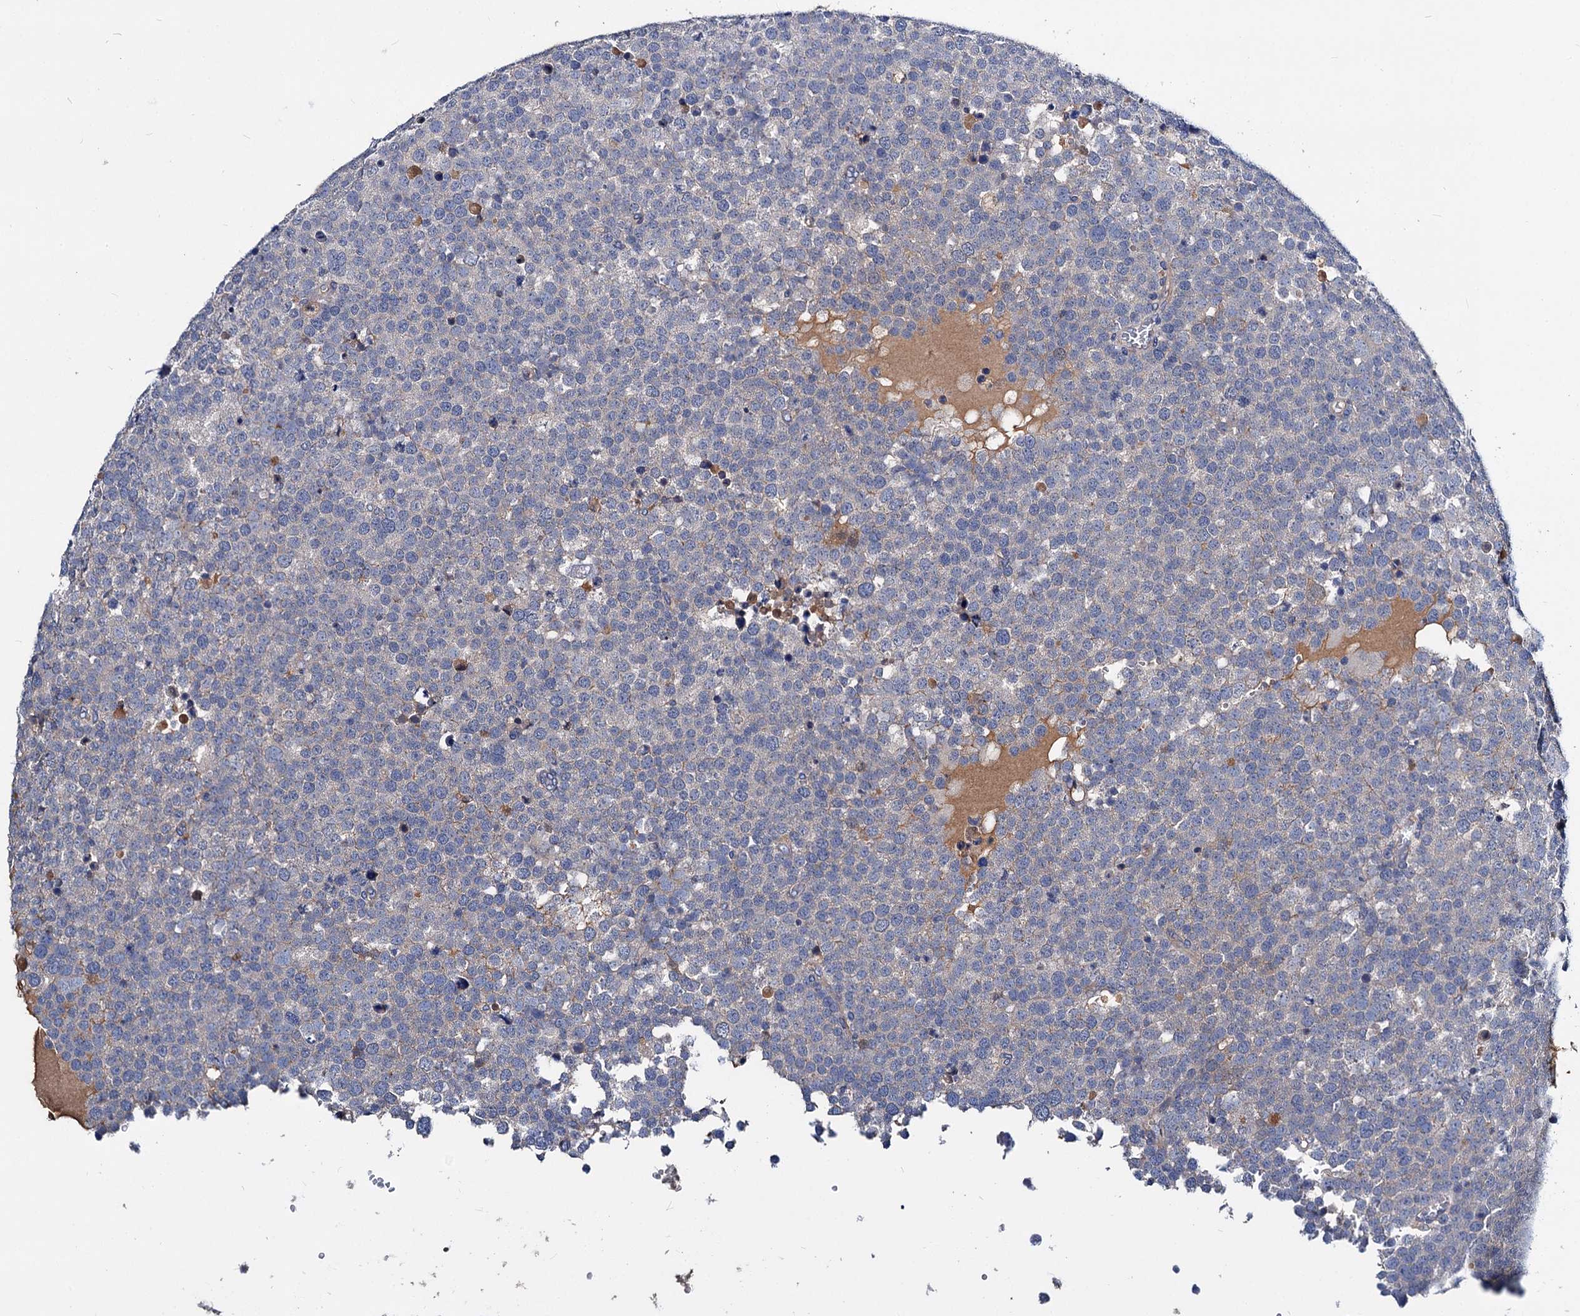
{"staining": {"intensity": "negative", "quantity": "none", "location": "none"}, "tissue": "testis cancer", "cell_type": "Tumor cells", "image_type": "cancer", "snomed": [{"axis": "morphology", "description": "Seminoma, NOS"}, {"axis": "topography", "description": "Testis"}], "caption": "A high-resolution micrograph shows immunohistochemistry (IHC) staining of testis cancer, which demonstrates no significant positivity in tumor cells.", "gene": "ACY3", "patient": {"sex": "male", "age": 71}}